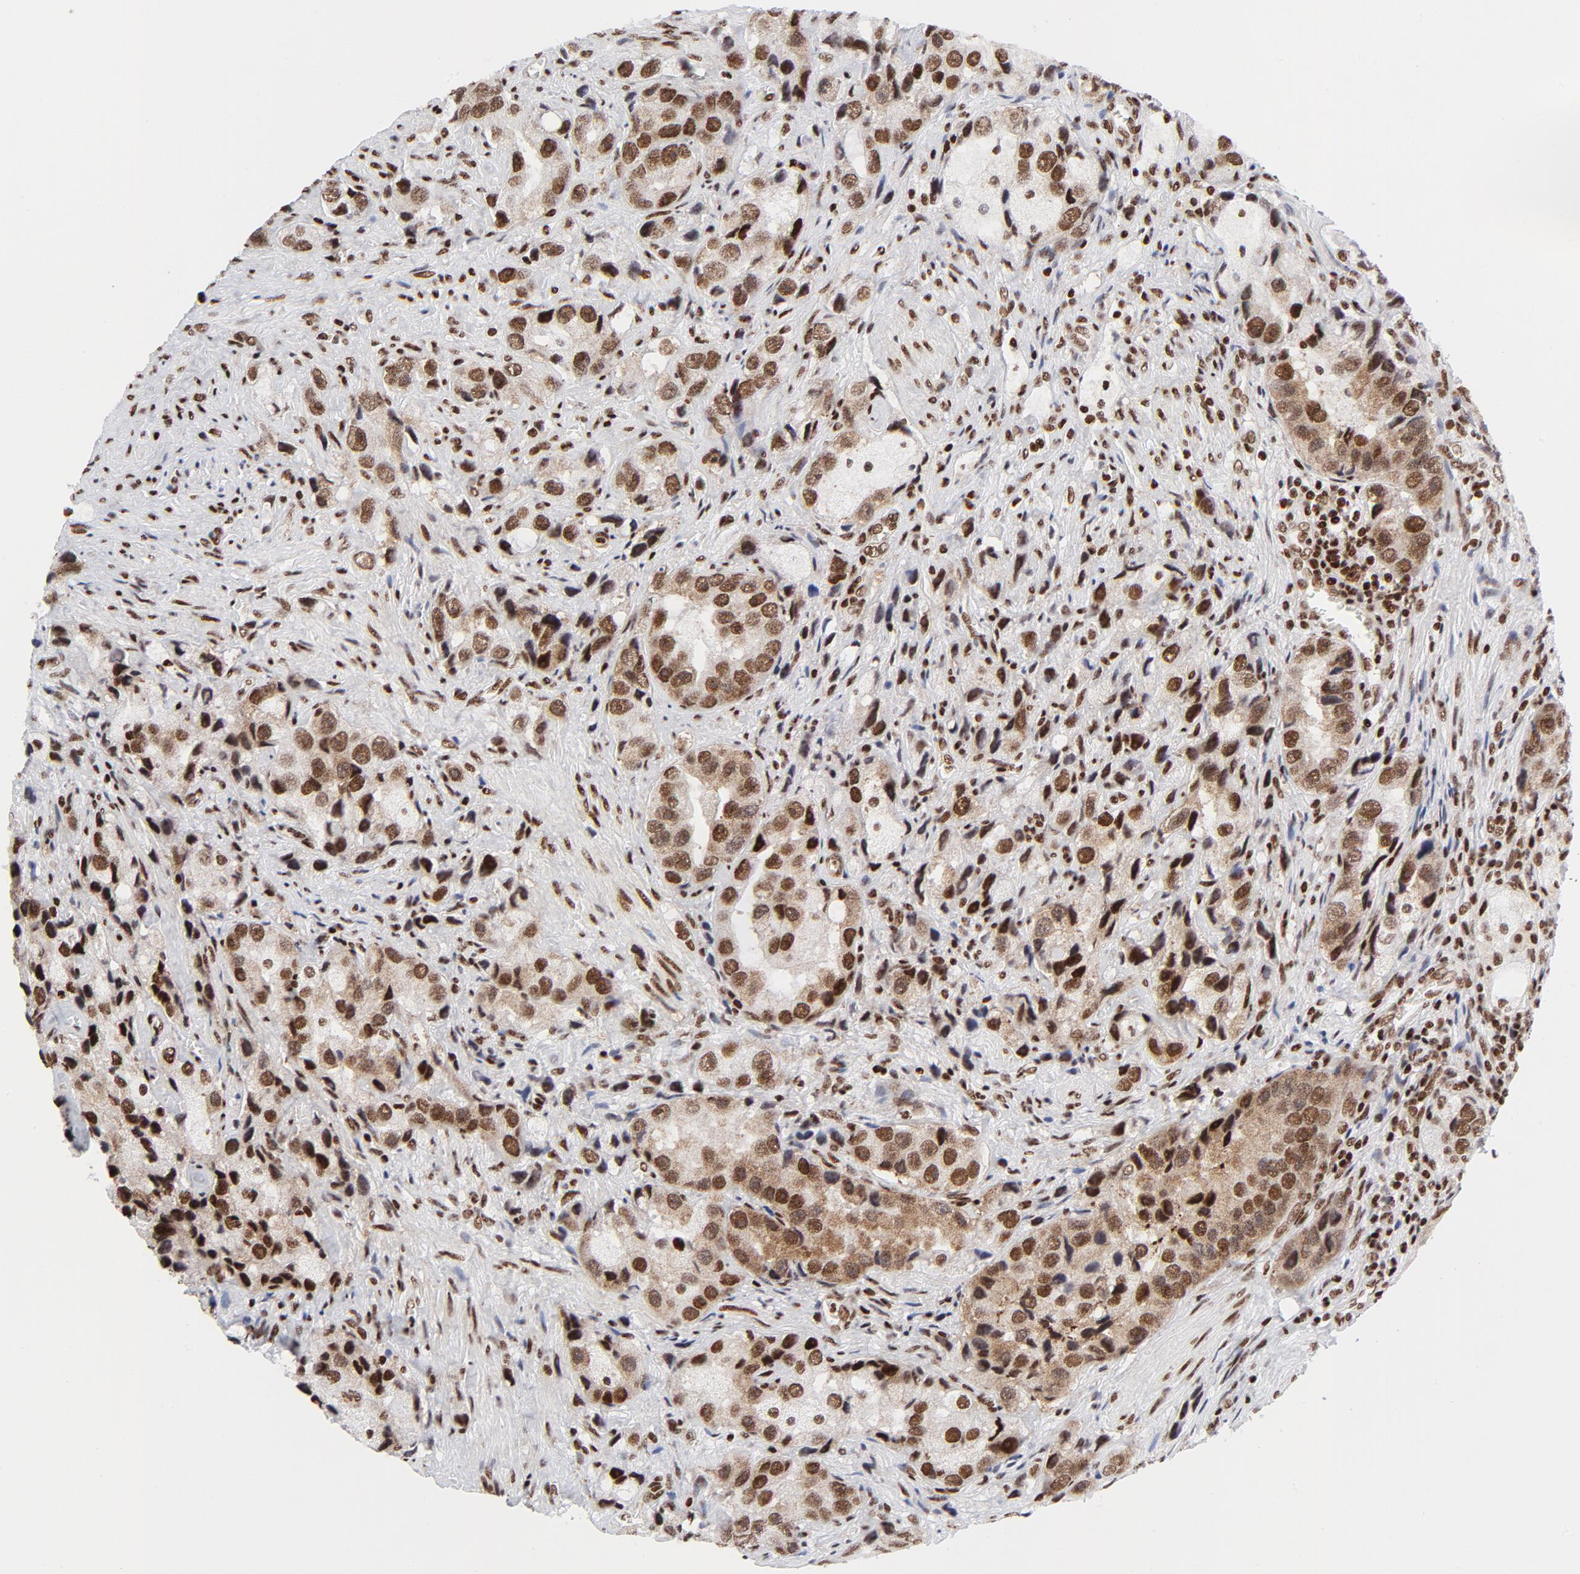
{"staining": {"intensity": "strong", "quantity": ">75%", "location": "nuclear"}, "tissue": "prostate cancer", "cell_type": "Tumor cells", "image_type": "cancer", "snomed": [{"axis": "morphology", "description": "Adenocarcinoma, High grade"}, {"axis": "topography", "description": "Prostate"}], "caption": "This micrograph demonstrates adenocarcinoma (high-grade) (prostate) stained with immunohistochemistry (IHC) to label a protein in brown. The nuclear of tumor cells show strong positivity for the protein. Nuclei are counter-stained blue.", "gene": "NFYB", "patient": {"sex": "male", "age": 63}}